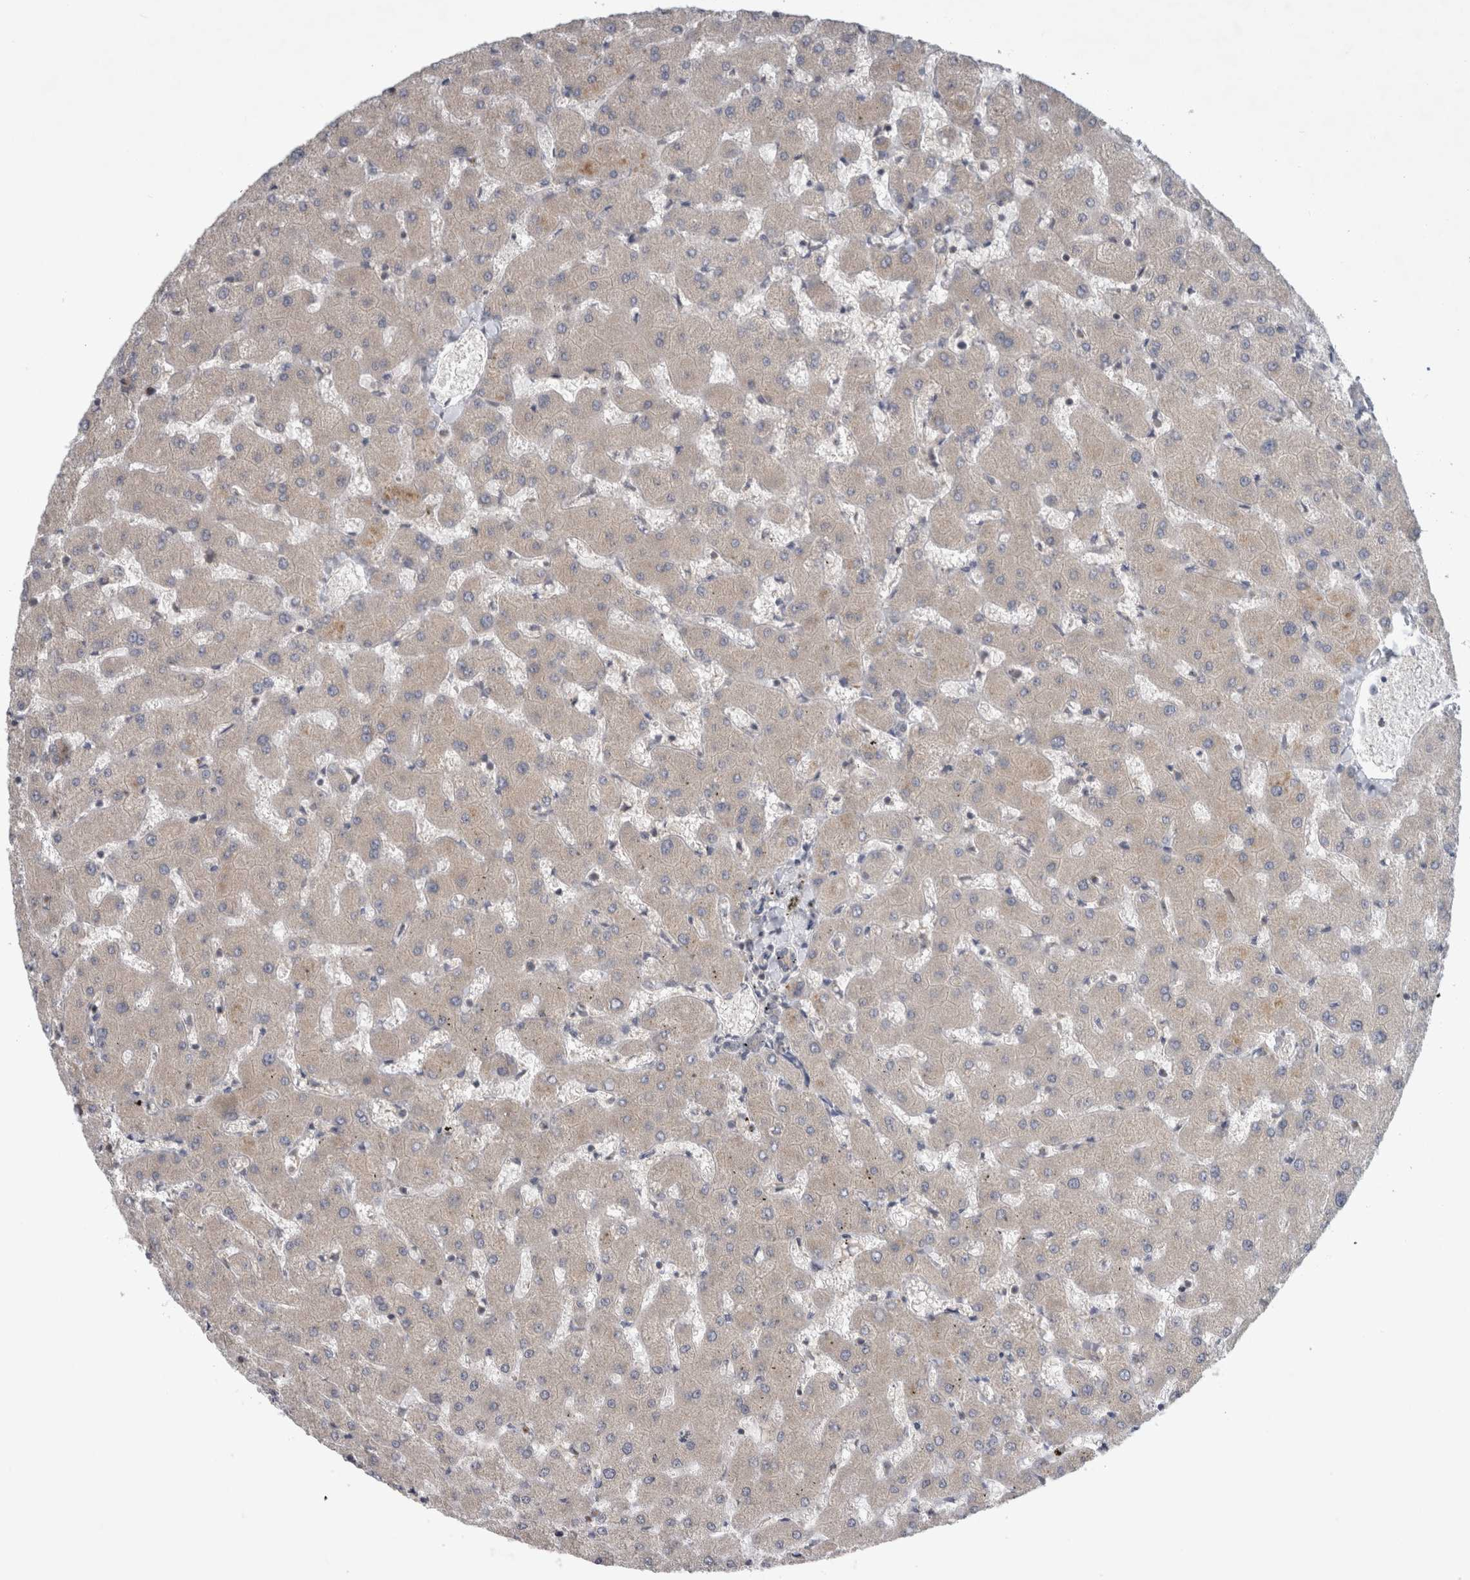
{"staining": {"intensity": "negative", "quantity": "none", "location": "none"}, "tissue": "liver", "cell_type": "Cholangiocytes", "image_type": "normal", "snomed": [{"axis": "morphology", "description": "Normal tissue, NOS"}, {"axis": "topography", "description": "Liver"}], "caption": "The immunohistochemistry (IHC) micrograph has no significant staining in cholangiocytes of liver.", "gene": "AASDHPPT", "patient": {"sex": "female", "age": 63}}